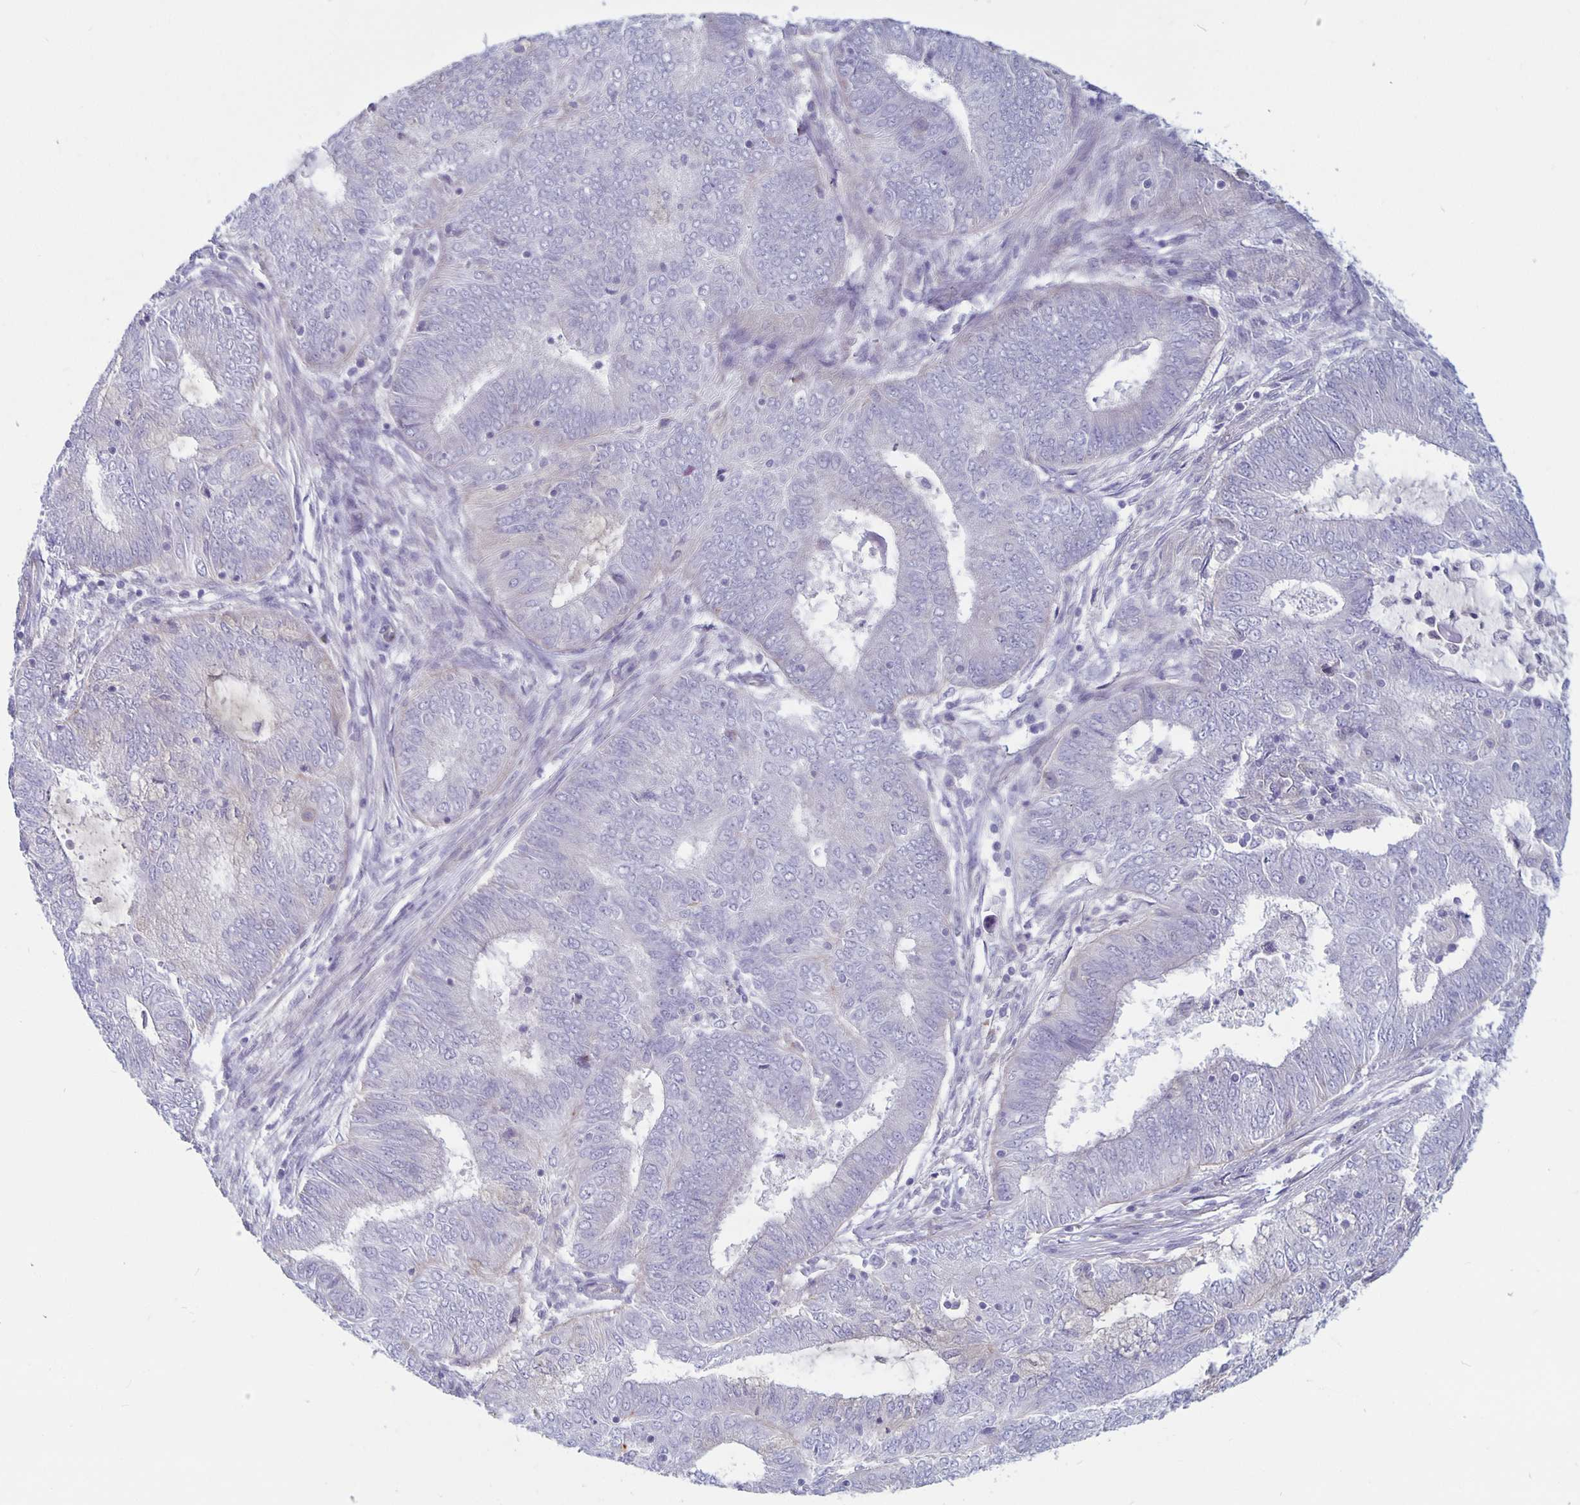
{"staining": {"intensity": "negative", "quantity": "none", "location": "none"}, "tissue": "endometrial cancer", "cell_type": "Tumor cells", "image_type": "cancer", "snomed": [{"axis": "morphology", "description": "Adenocarcinoma, NOS"}, {"axis": "topography", "description": "Endometrium"}], "caption": "This is a image of IHC staining of endometrial cancer (adenocarcinoma), which shows no expression in tumor cells.", "gene": "PLCB3", "patient": {"sex": "female", "age": 62}}